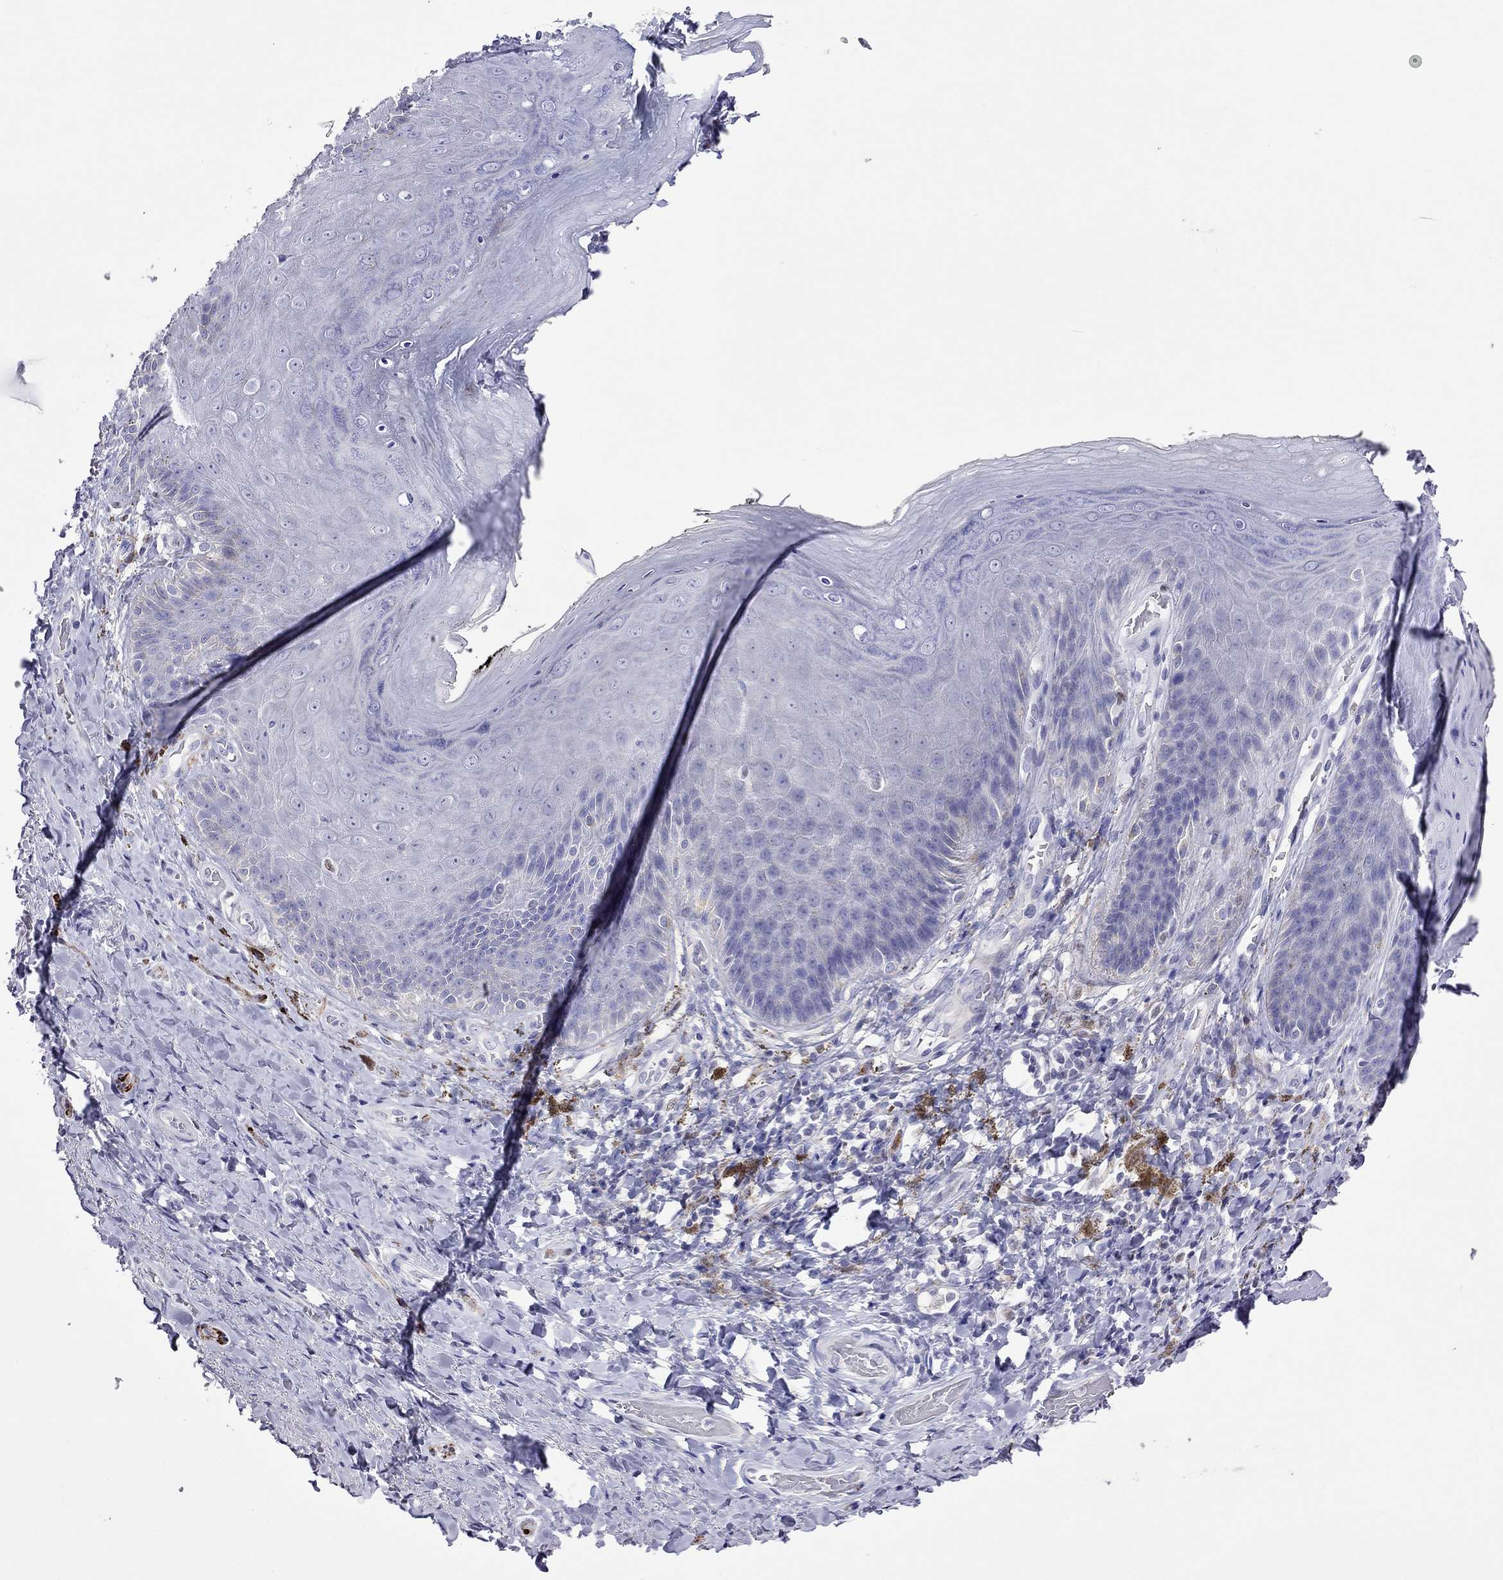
{"staining": {"intensity": "negative", "quantity": "none", "location": "none"}, "tissue": "adipose tissue", "cell_type": "Adipocytes", "image_type": "normal", "snomed": [{"axis": "morphology", "description": "Normal tissue, NOS"}, {"axis": "topography", "description": "Anal"}, {"axis": "topography", "description": "Peripheral nerve tissue"}], "caption": "Immunohistochemistry of normal human adipose tissue reveals no positivity in adipocytes. (DAB (3,3'-diaminobenzidine) immunohistochemistry (IHC), high magnification).", "gene": "MPZ", "patient": {"sex": "male", "age": 53}}